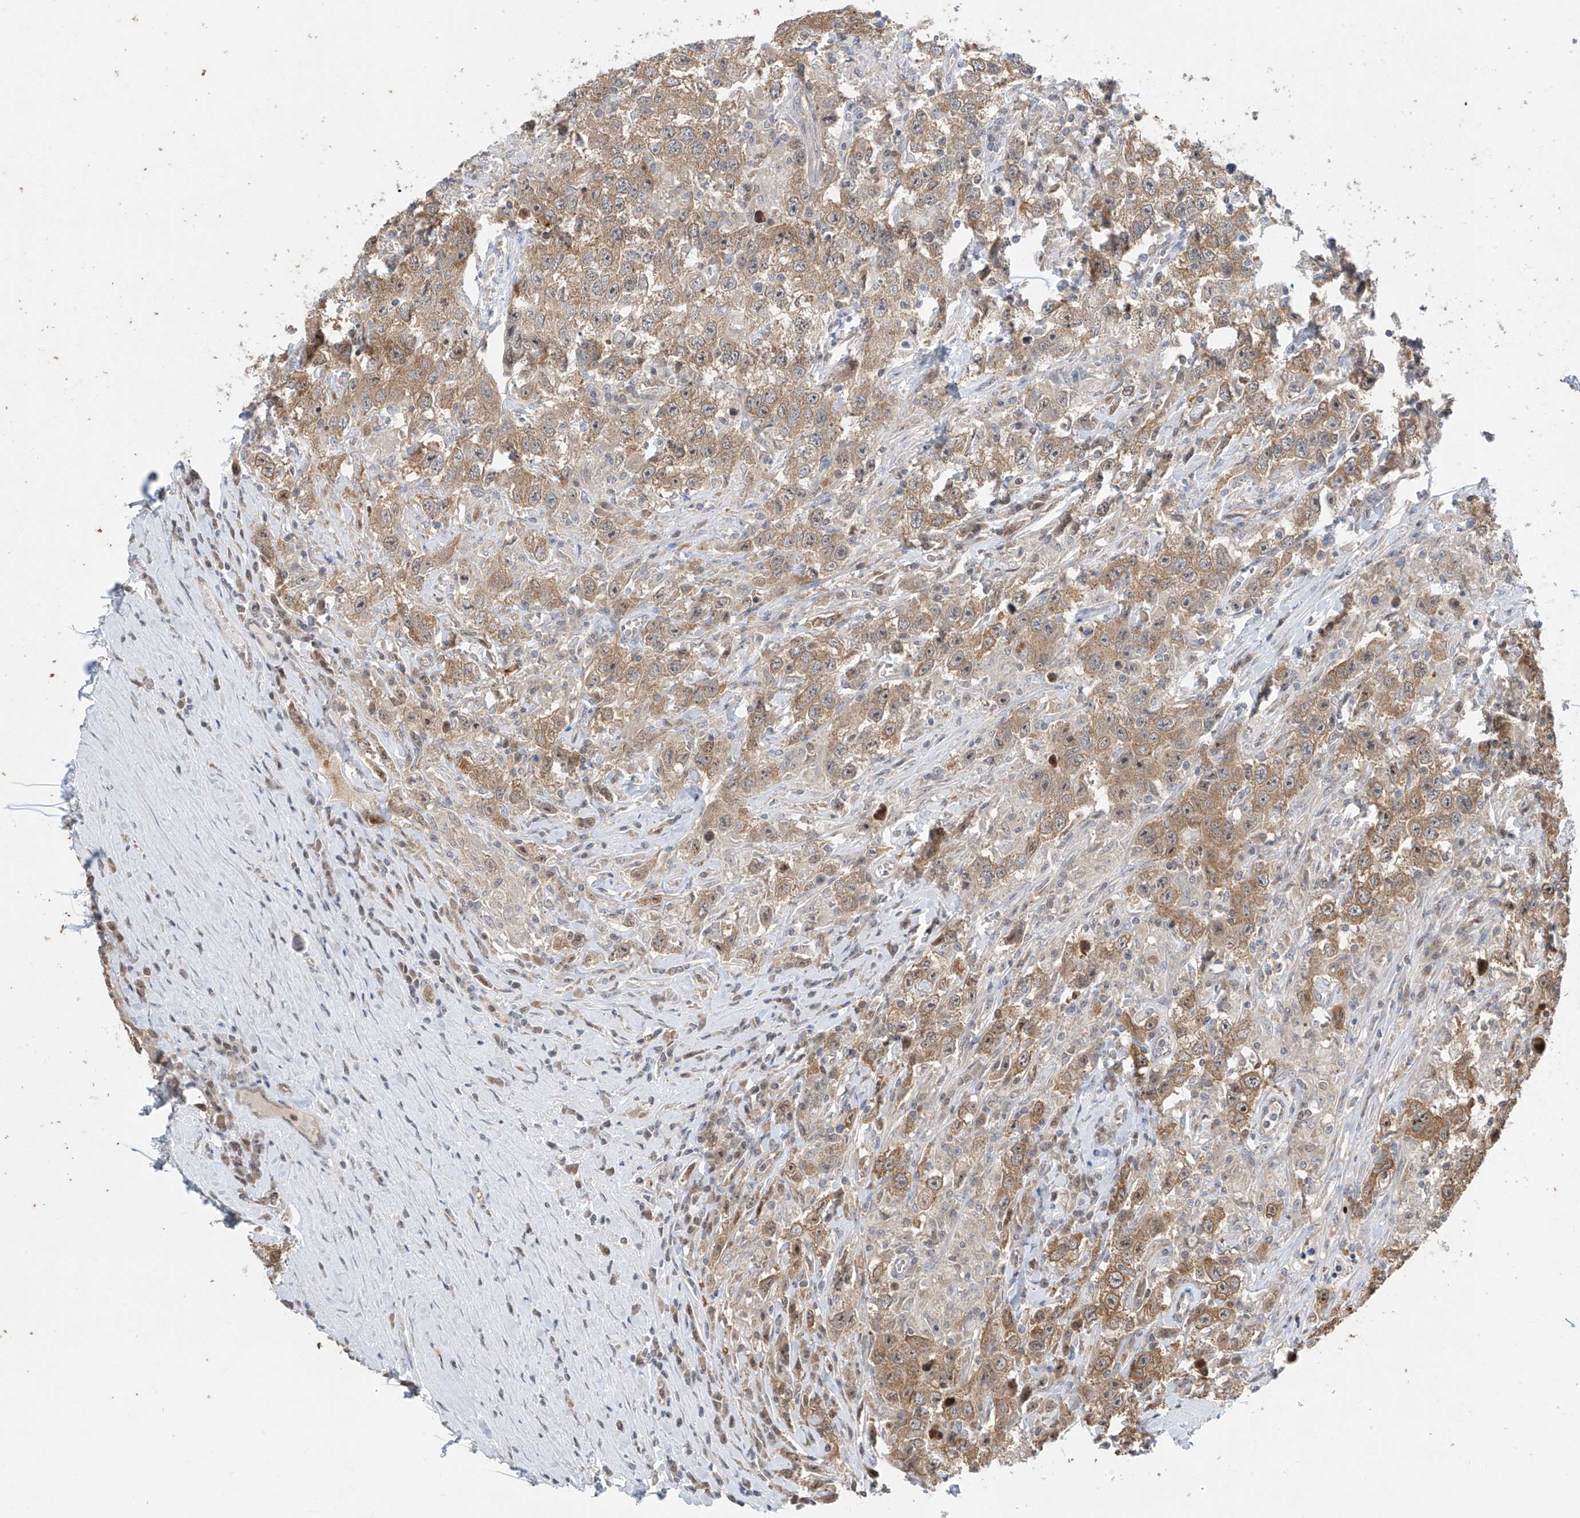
{"staining": {"intensity": "moderate", "quantity": ">75%", "location": "cytoplasmic/membranous"}, "tissue": "testis cancer", "cell_type": "Tumor cells", "image_type": "cancer", "snomed": [{"axis": "morphology", "description": "Seminoma, NOS"}, {"axis": "topography", "description": "Testis"}], "caption": "This micrograph exhibits immunohistochemistry (IHC) staining of testis cancer, with medium moderate cytoplasmic/membranous staining in about >75% of tumor cells.", "gene": "TTC38", "patient": {"sex": "male", "age": 41}}